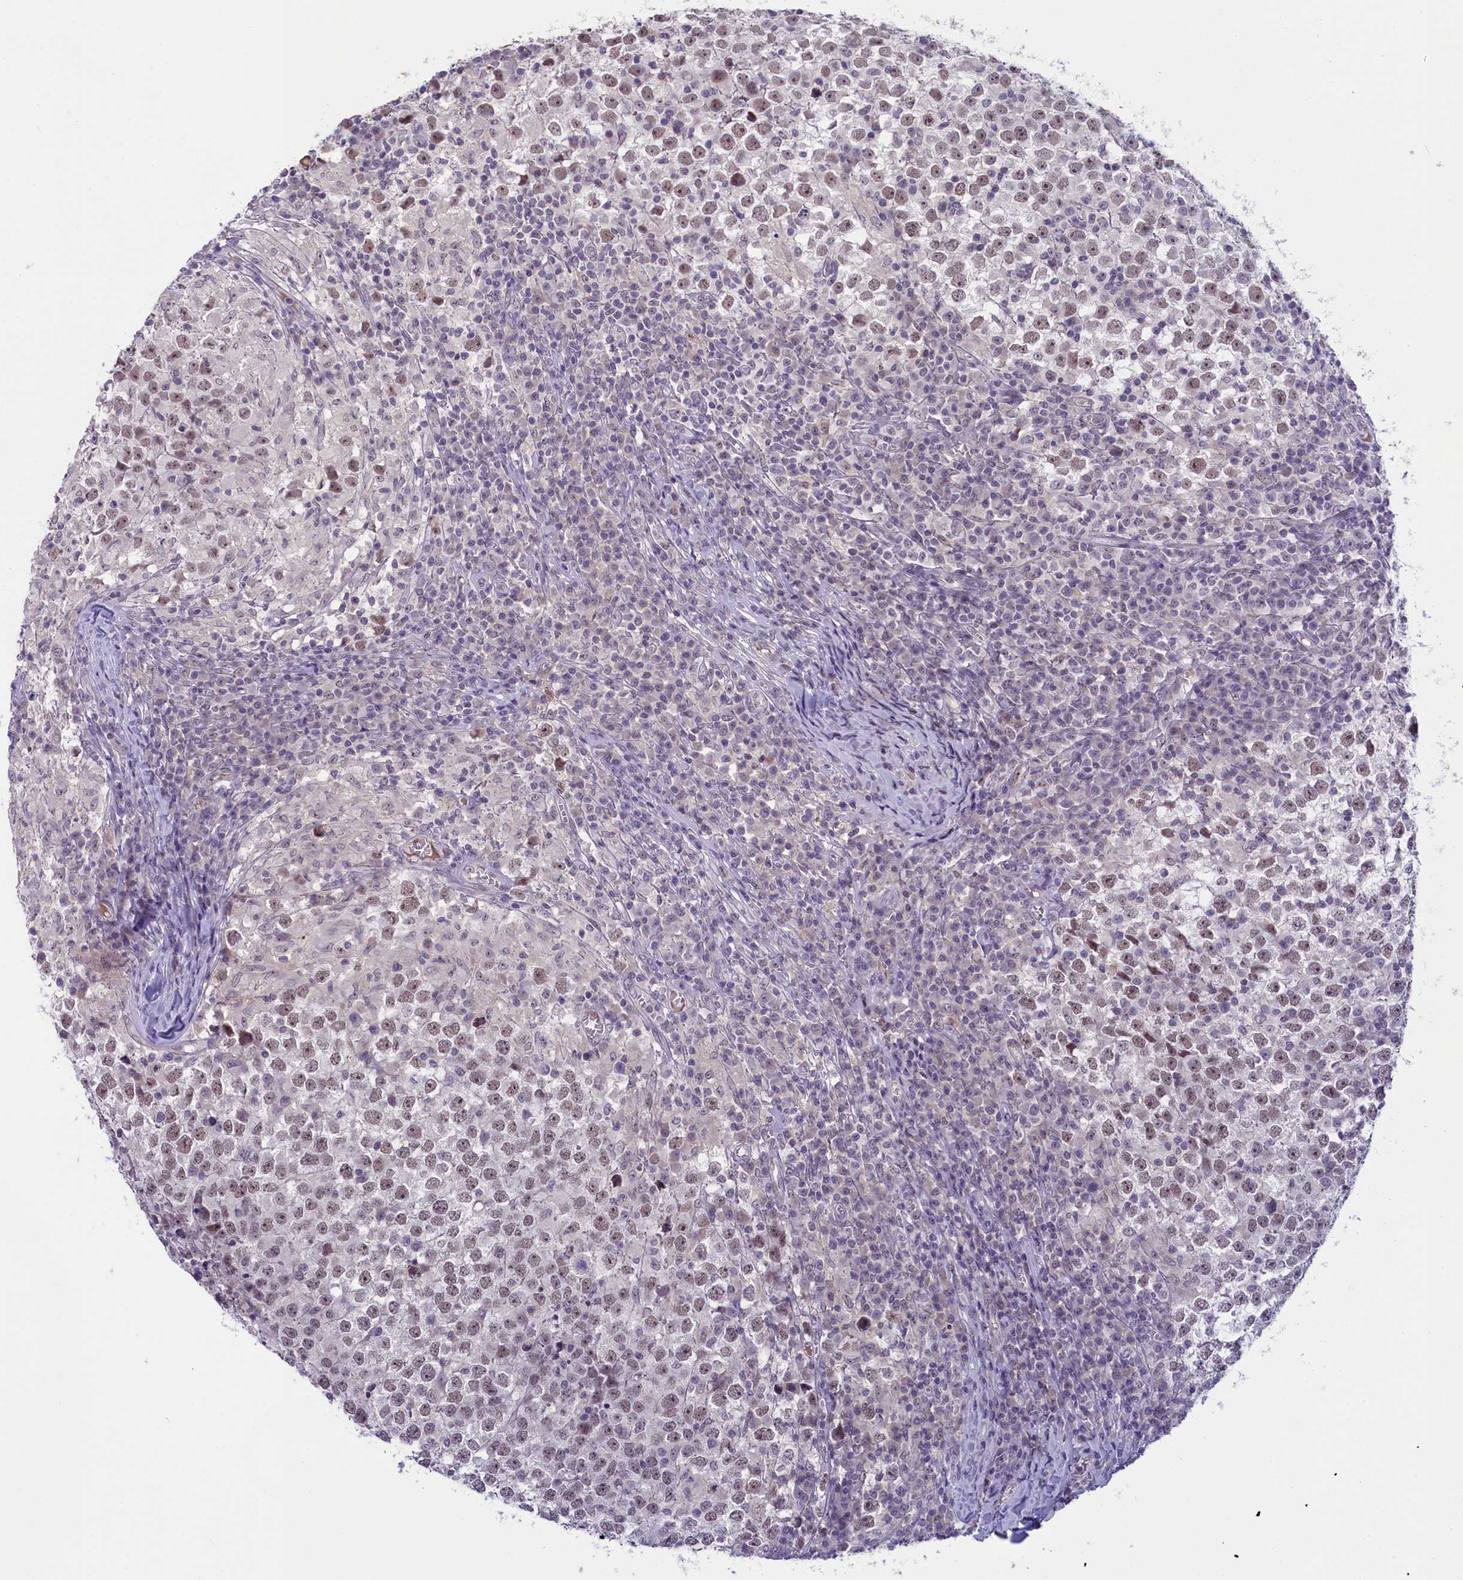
{"staining": {"intensity": "weak", "quantity": ">75%", "location": "nuclear"}, "tissue": "testis cancer", "cell_type": "Tumor cells", "image_type": "cancer", "snomed": [{"axis": "morphology", "description": "Seminoma, NOS"}, {"axis": "topography", "description": "Testis"}], "caption": "This photomicrograph reveals IHC staining of seminoma (testis), with low weak nuclear expression in about >75% of tumor cells.", "gene": "CRAMP1", "patient": {"sex": "male", "age": 65}}